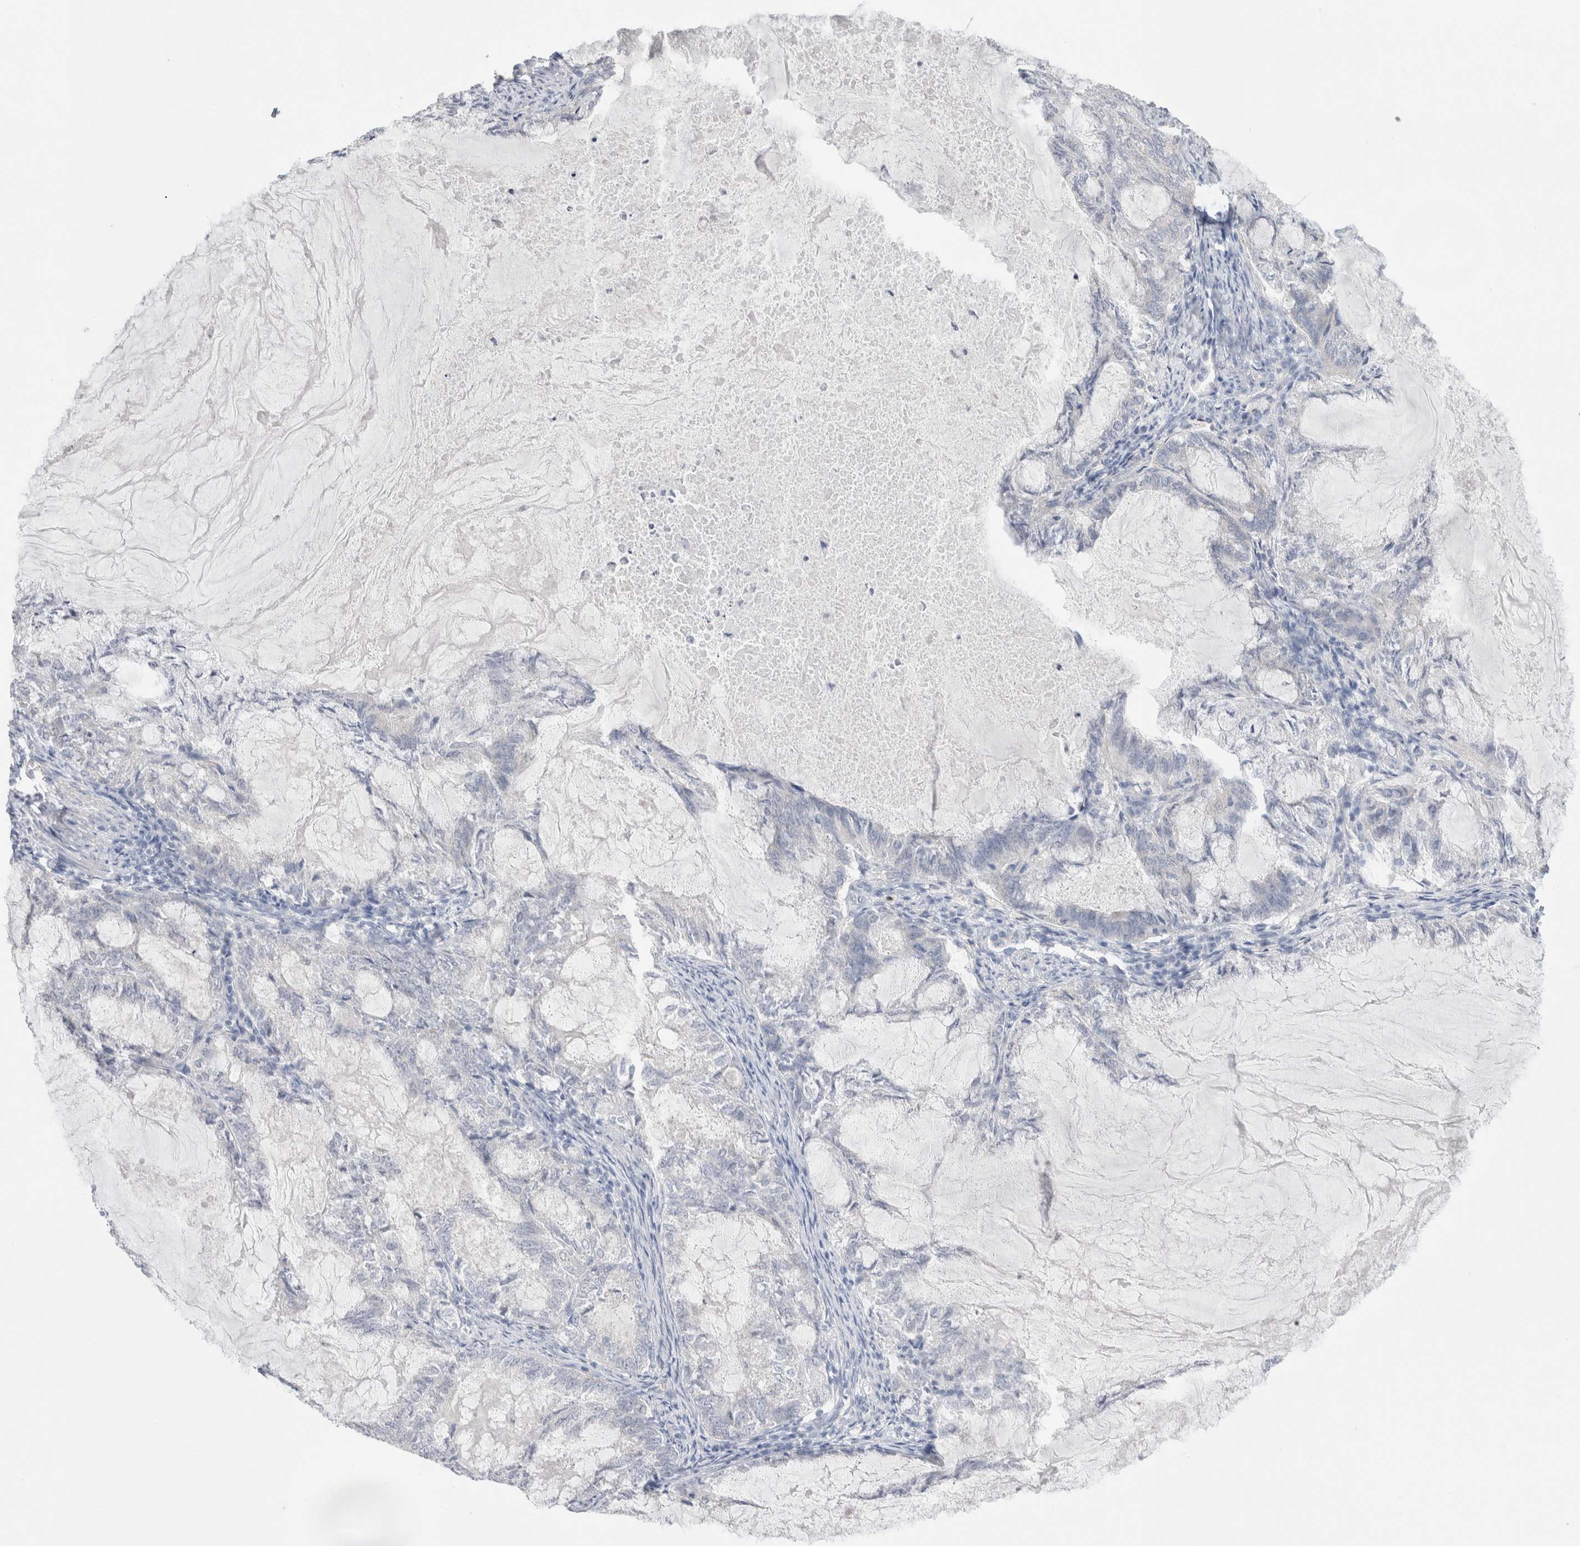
{"staining": {"intensity": "negative", "quantity": "none", "location": "none"}, "tissue": "endometrial cancer", "cell_type": "Tumor cells", "image_type": "cancer", "snomed": [{"axis": "morphology", "description": "Adenocarcinoma, NOS"}, {"axis": "topography", "description": "Endometrium"}], "caption": "A photomicrograph of endometrial cancer (adenocarcinoma) stained for a protein shows no brown staining in tumor cells.", "gene": "NDOR1", "patient": {"sex": "female", "age": 86}}